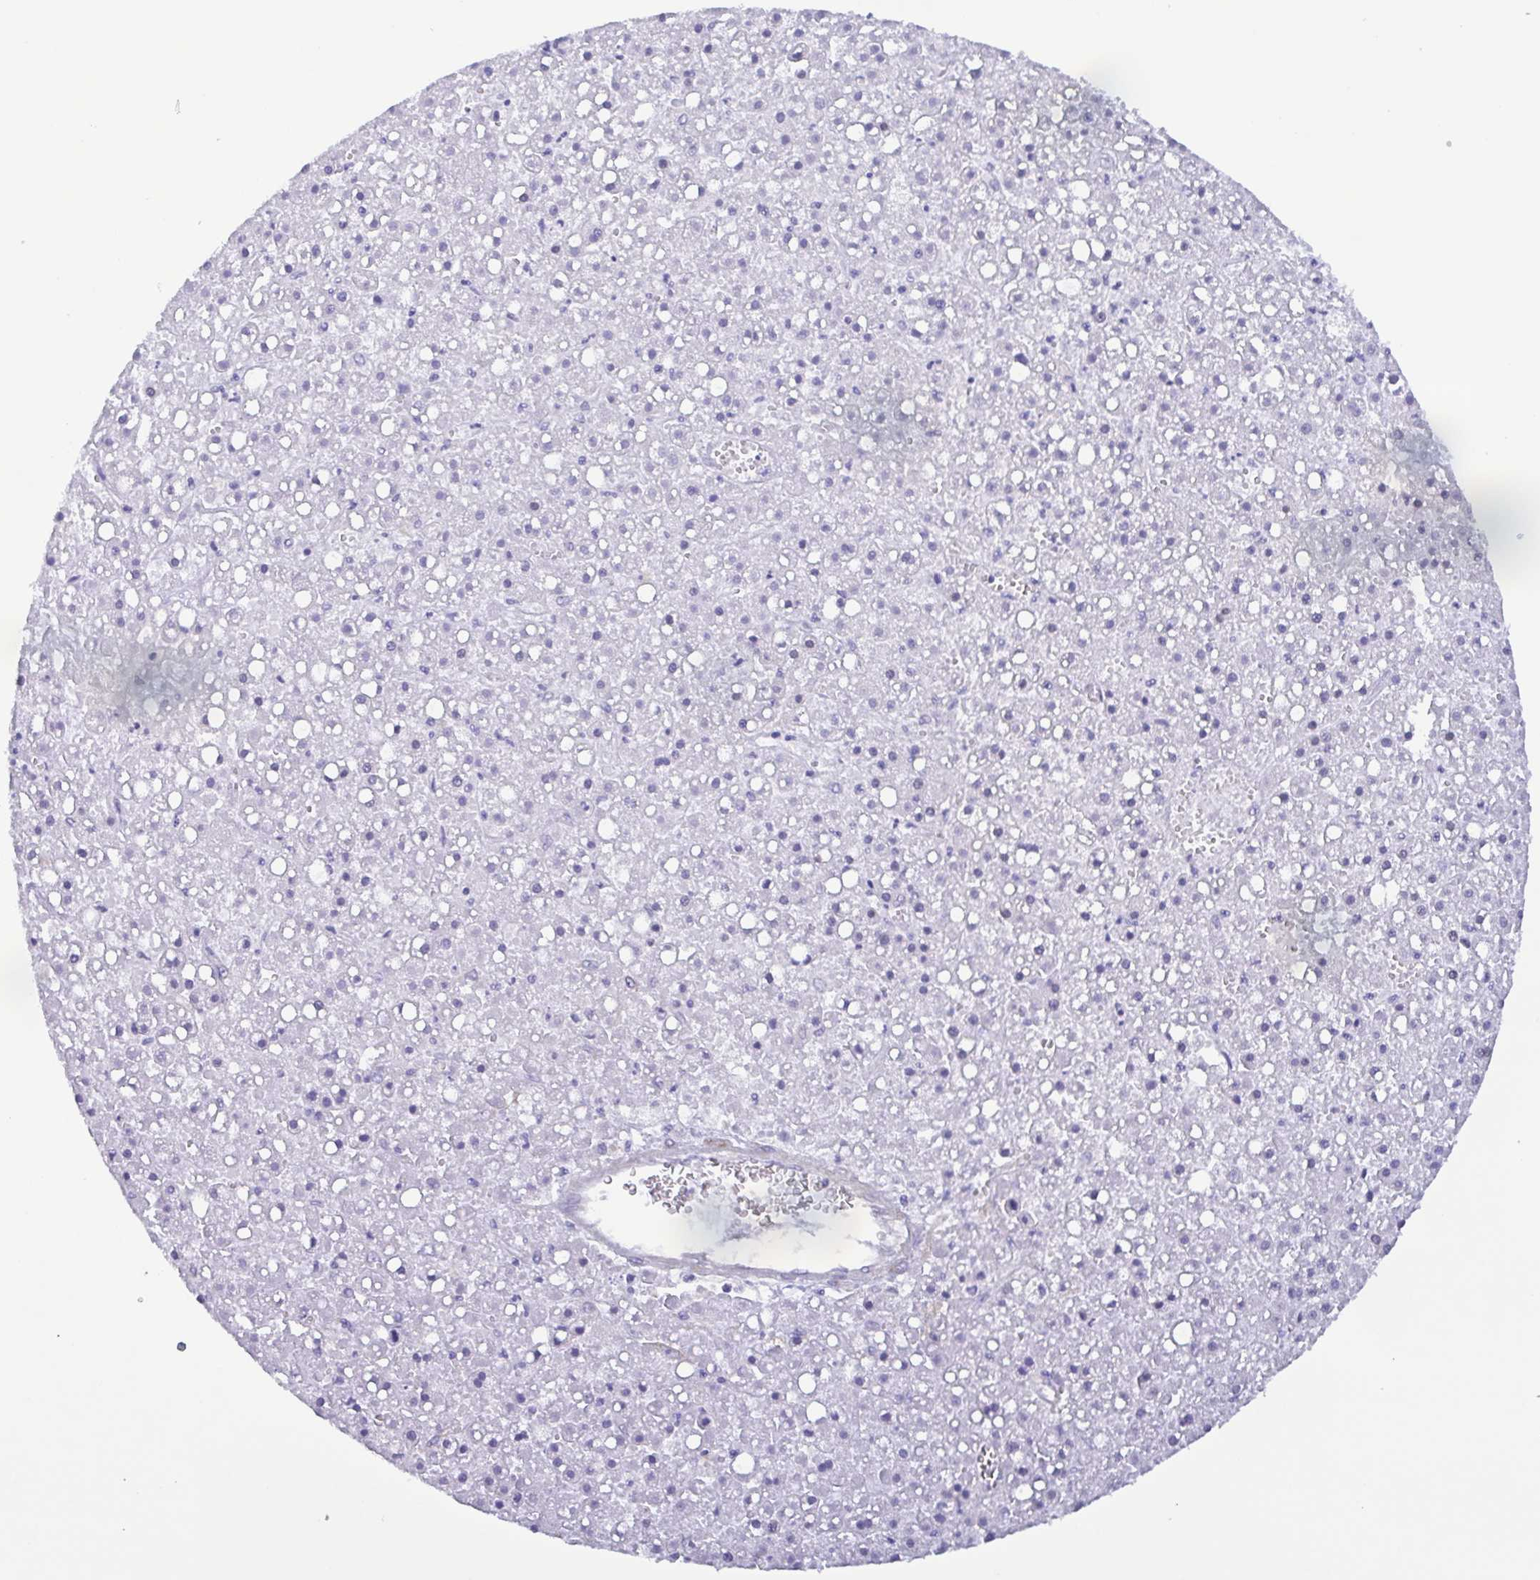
{"staining": {"intensity": "negative", "quantity": "none", "location": "none"}, "tissue": "liver cancer", "cell_type": "Tumor cells", "image_type": "cancer", "snomed": [{"axis": "morphology", "description": "Carcinoma, Hepatocellular, NOS"}, {"axis": "topography", "description": "Liver"}], "caption": "Tumor cells are negative for brown protein staining in liver hepatocellular carcinoma.", "gene": "TNNI3", "patient": {"sex": "male", "age": 67}}